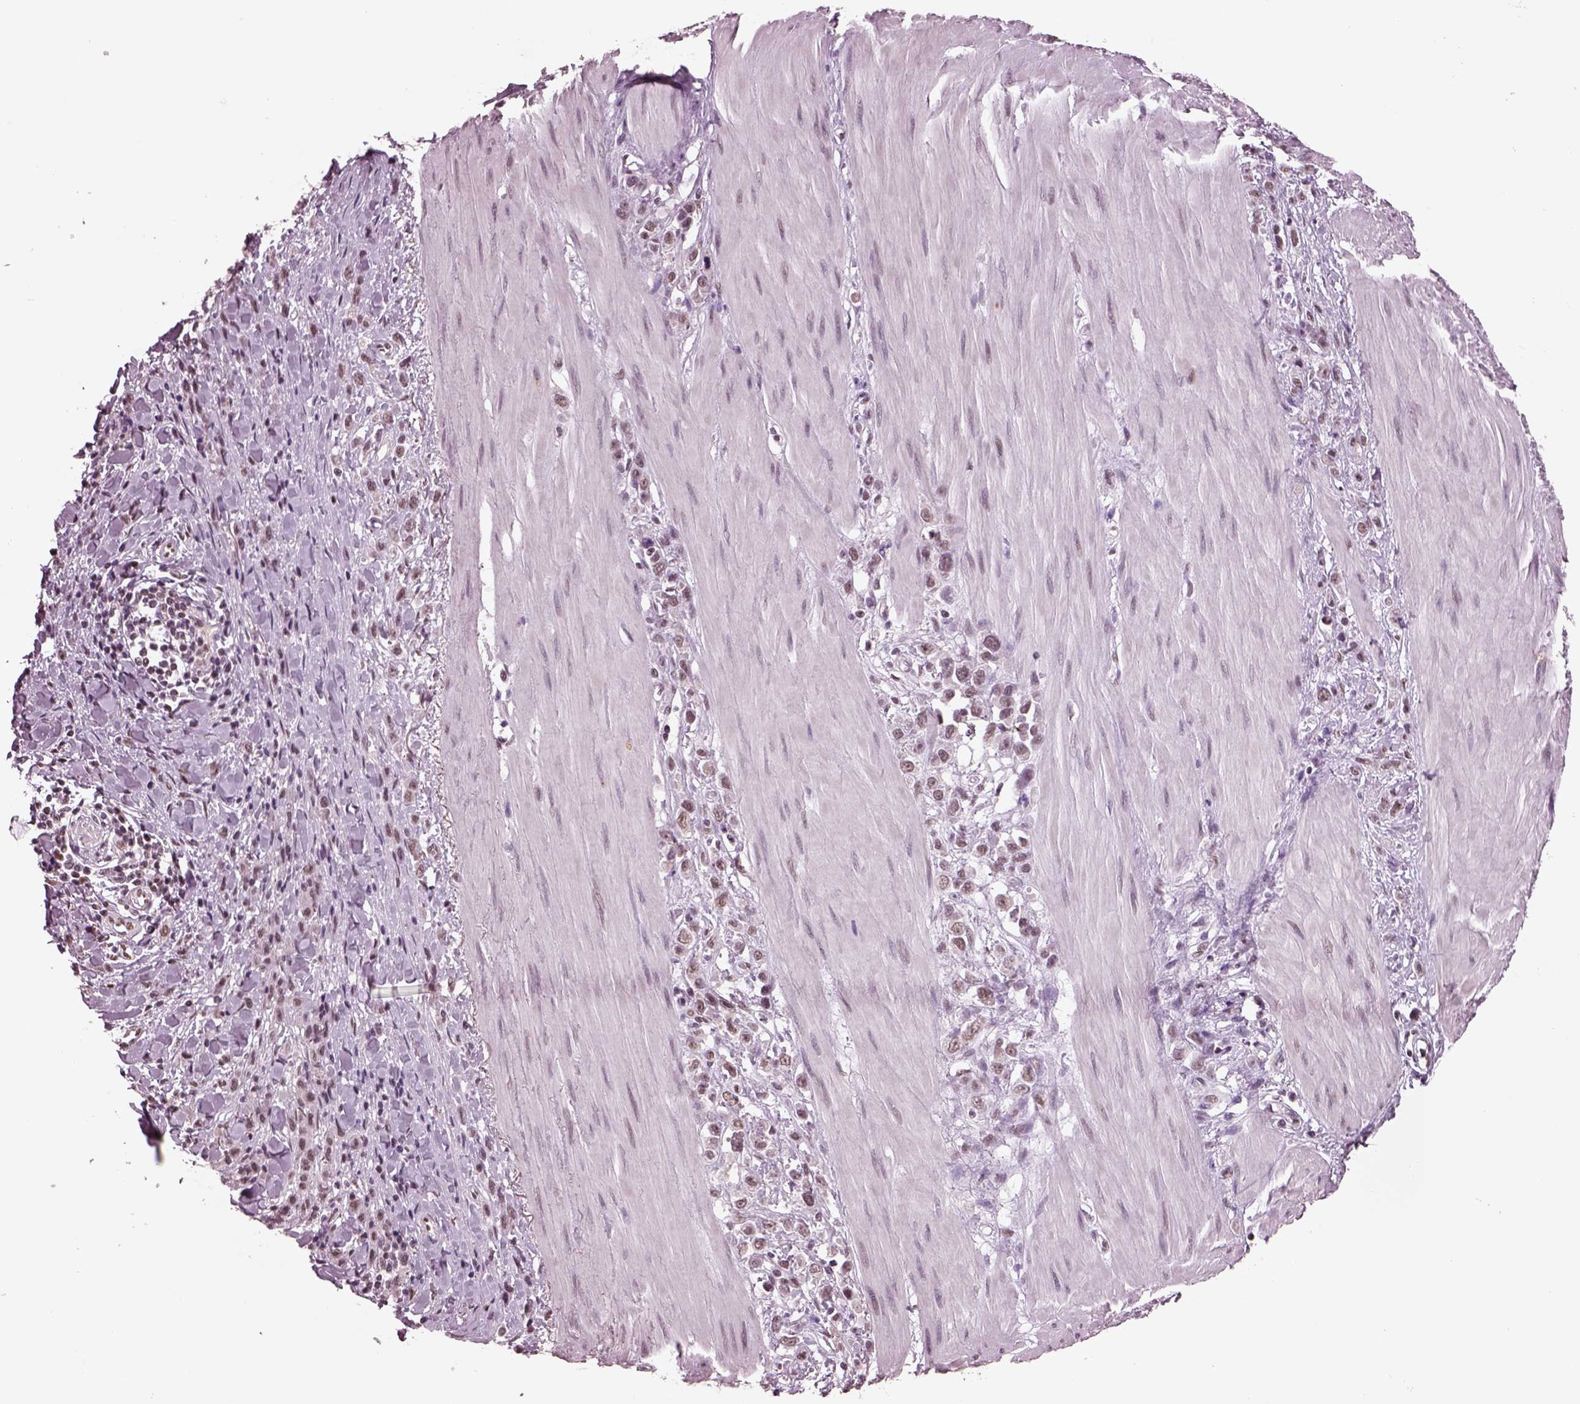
{"staining": {"intensity": "moderate", "quantity": "<25%", "location": "nuclear"}, "tissue": "stomach cancer", "cell_type": "Tumor cells", "image_type": "cancer", "snomed": [{"axis": "morphology", "description": "Adenocarcinoma, NOS"}, {"axis": "topography", "description": "Stomach"}], "caption": "Stomach cancer stained with a brown dye reveals moderate nuclear positive staining in about <25% of tumor cells.", "gene": "SEPHS1", "patient": {"sex": "male", "age": 47}}